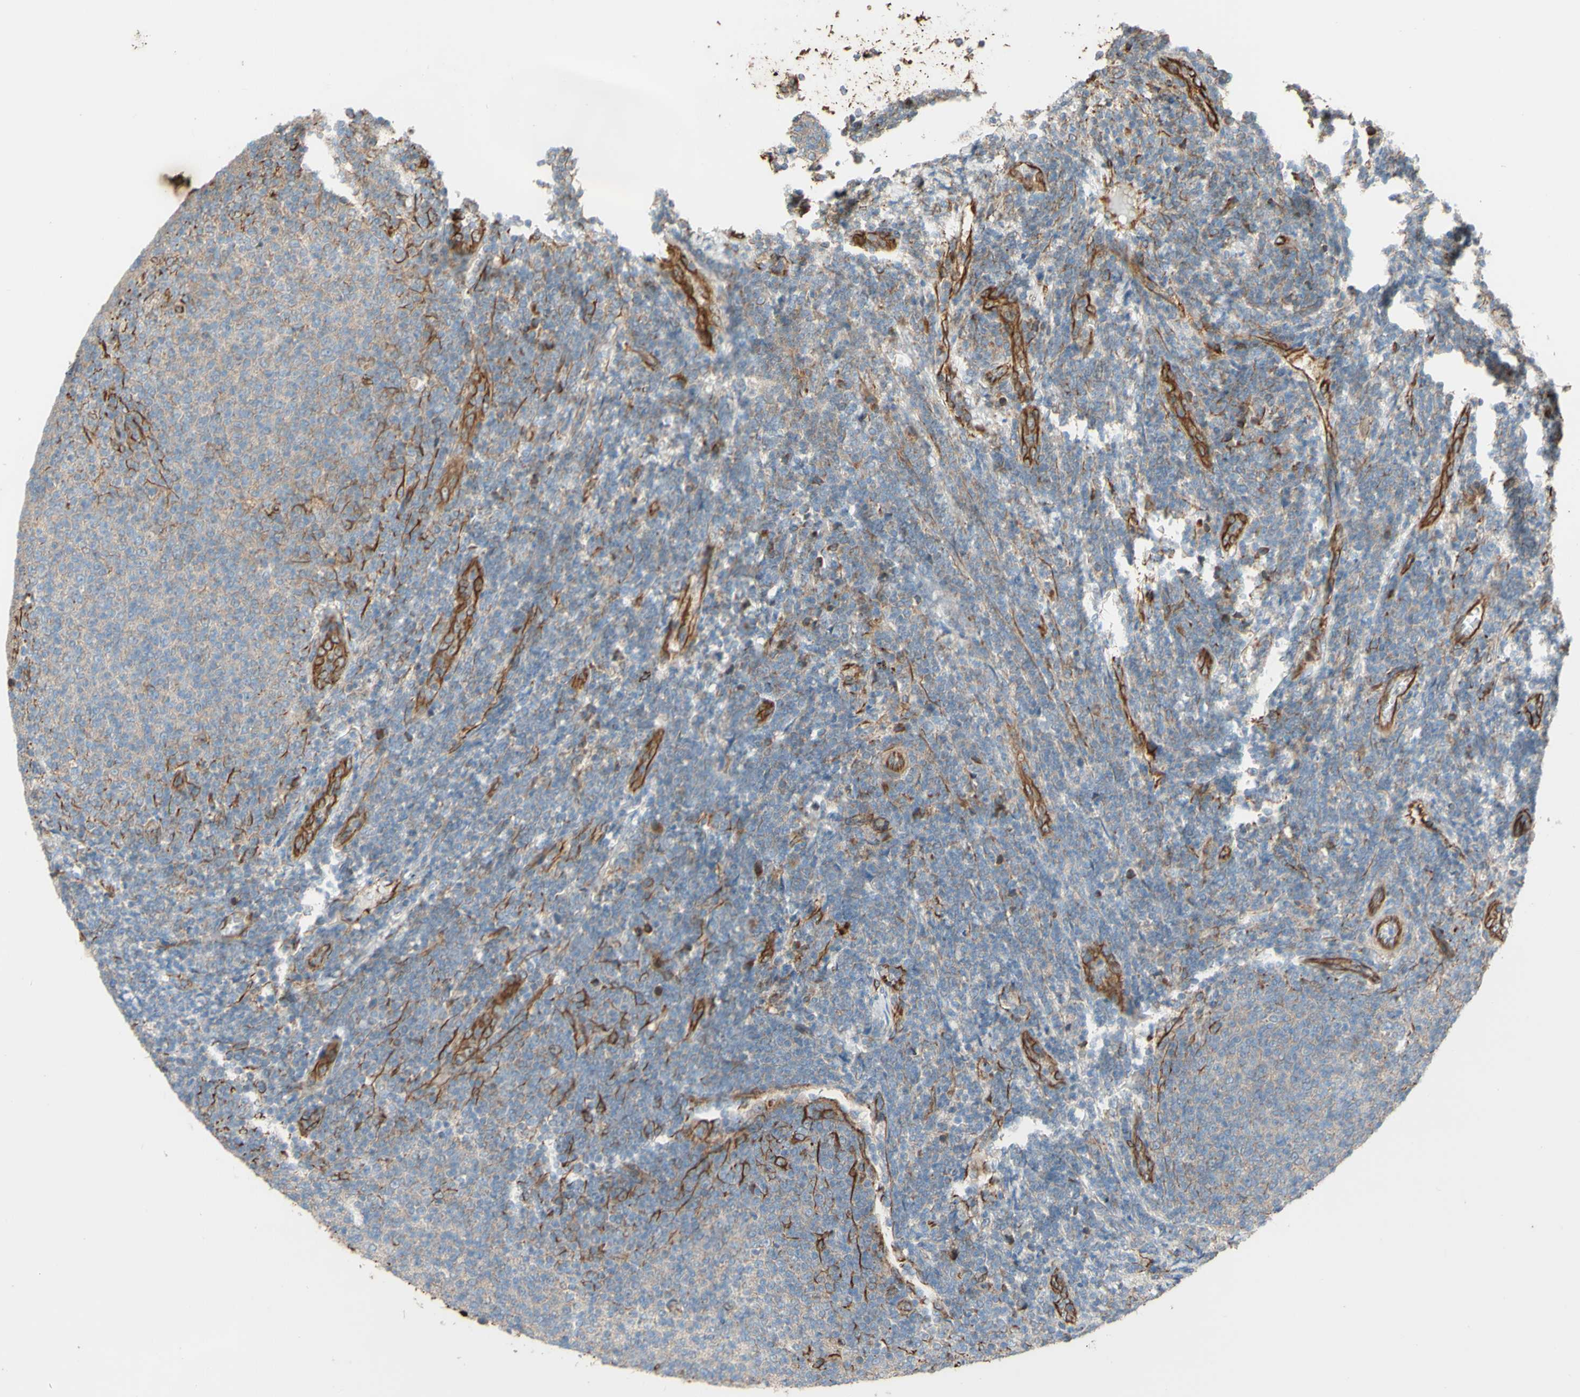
{"staining": {"intensity": "weak", "quantity": ">75%", "location": "cytoplasmic/membranous"}, "tissue": "lymphoma", "cell_type": "Tumor cells", "image_type": "cancer", "snomed": [{"axis": "morphology", "description": "Malignant lymphoma, non-Hodgkin's type, Low grade"}, {"axis": "topography", "description": "Lymph node"}], "caption": "Lymphoma tissue exhibits weak cytoplasmic/membranous staining in approximately >75% of tumor cells, visualized by immunohistochemistry.", "gene": "C1orf43", "patient": {"sex": "male", "age": 66}}